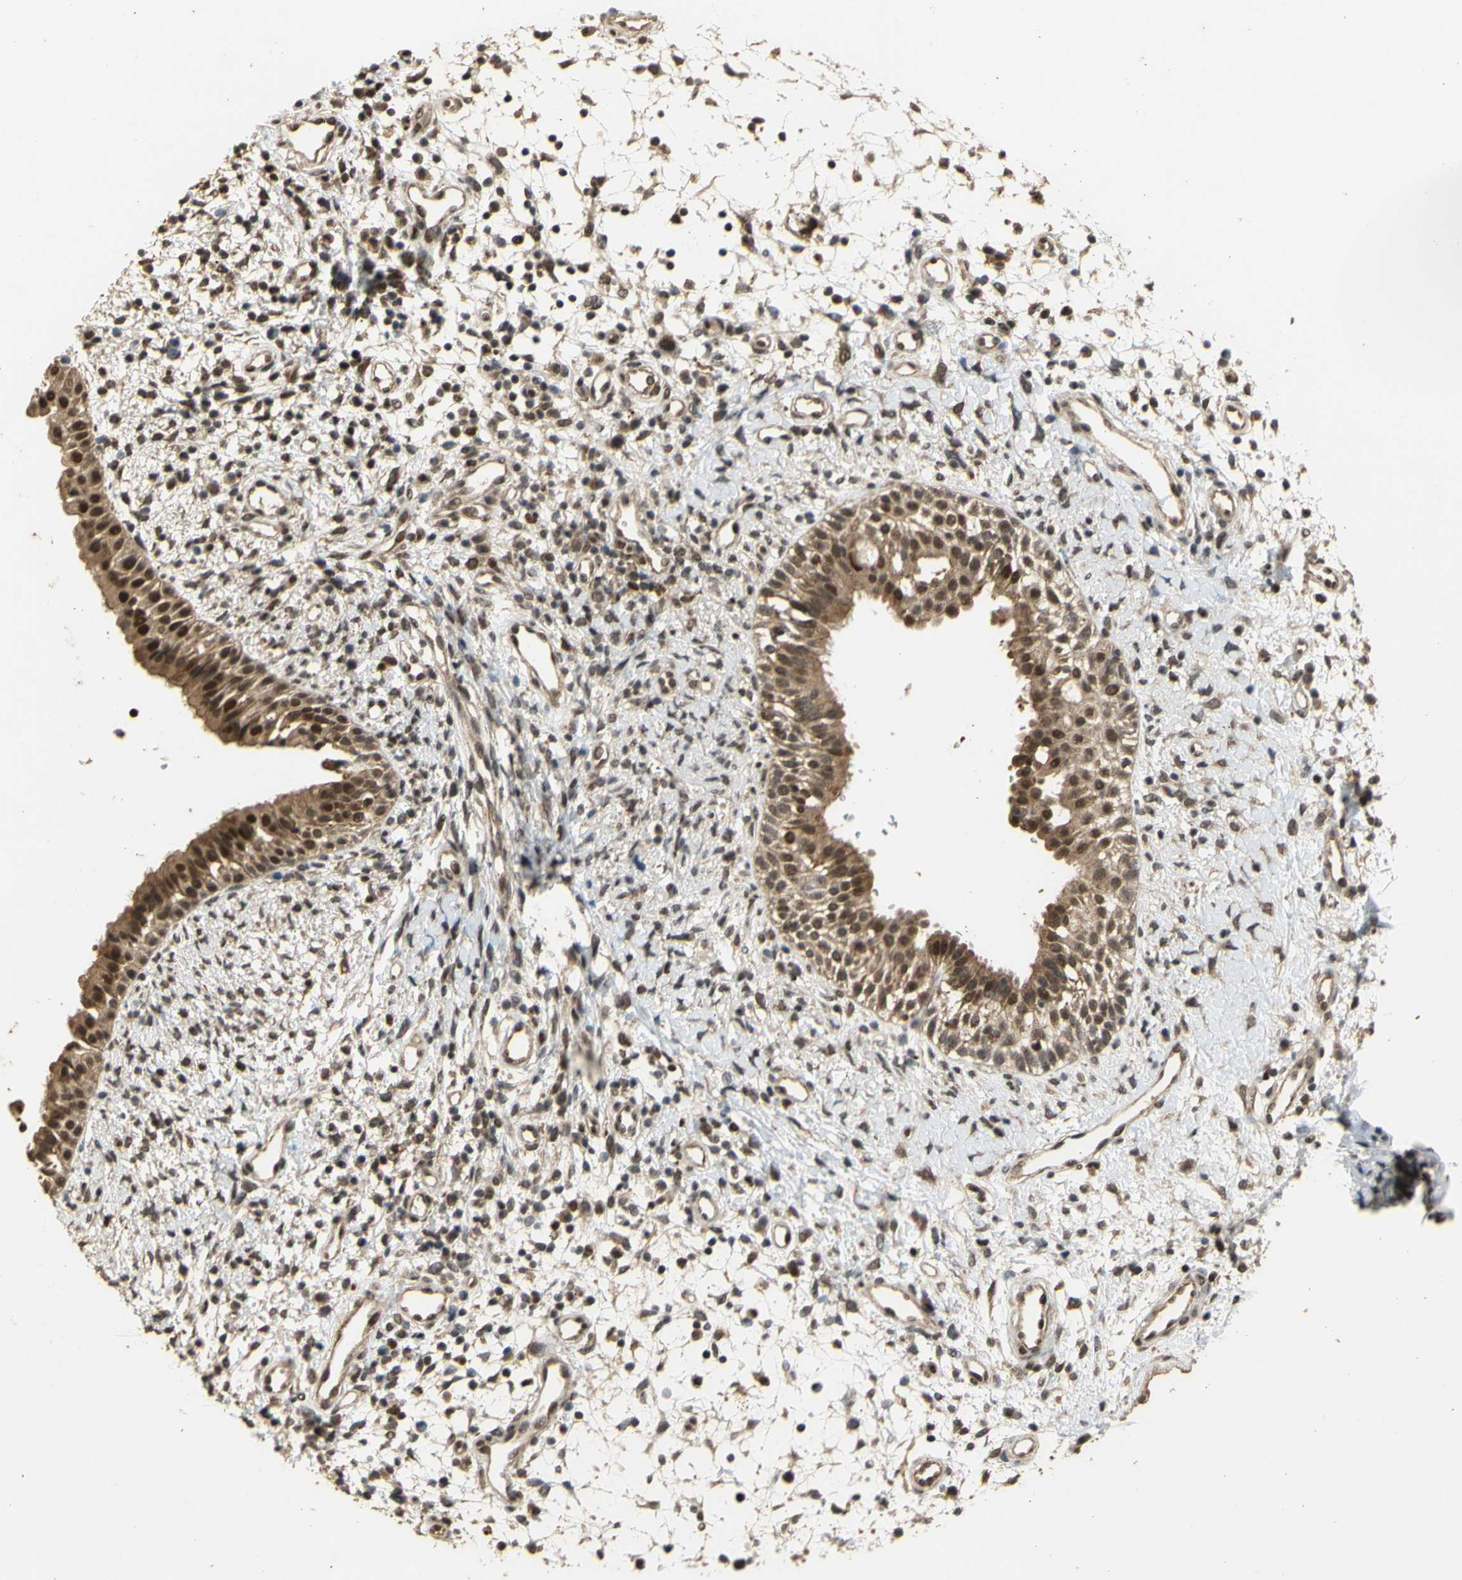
{"staining": {"intensity": "strong", "quantity": ">75%", "location": "cytoplasmic/membranous,nuclear"}, "tissue": "nasopharynx", "cell_type": "Respiratory epithelial cells", "image_type": "normal", "snomed": [{"axis": "morphology", "description": "Normal tissue, NOS"}, {"axis": "topography", "description": "Nasopharynx"}], "caption": "Human nasopharynx stained with a brown dye demonstrates strong cytoplasmic/membranous,nuclear positive staining in approximately >75% of respiratory epithelial cells.", "gene": "GTF2E2", "patient": {"sex": "male", "age": 22}}